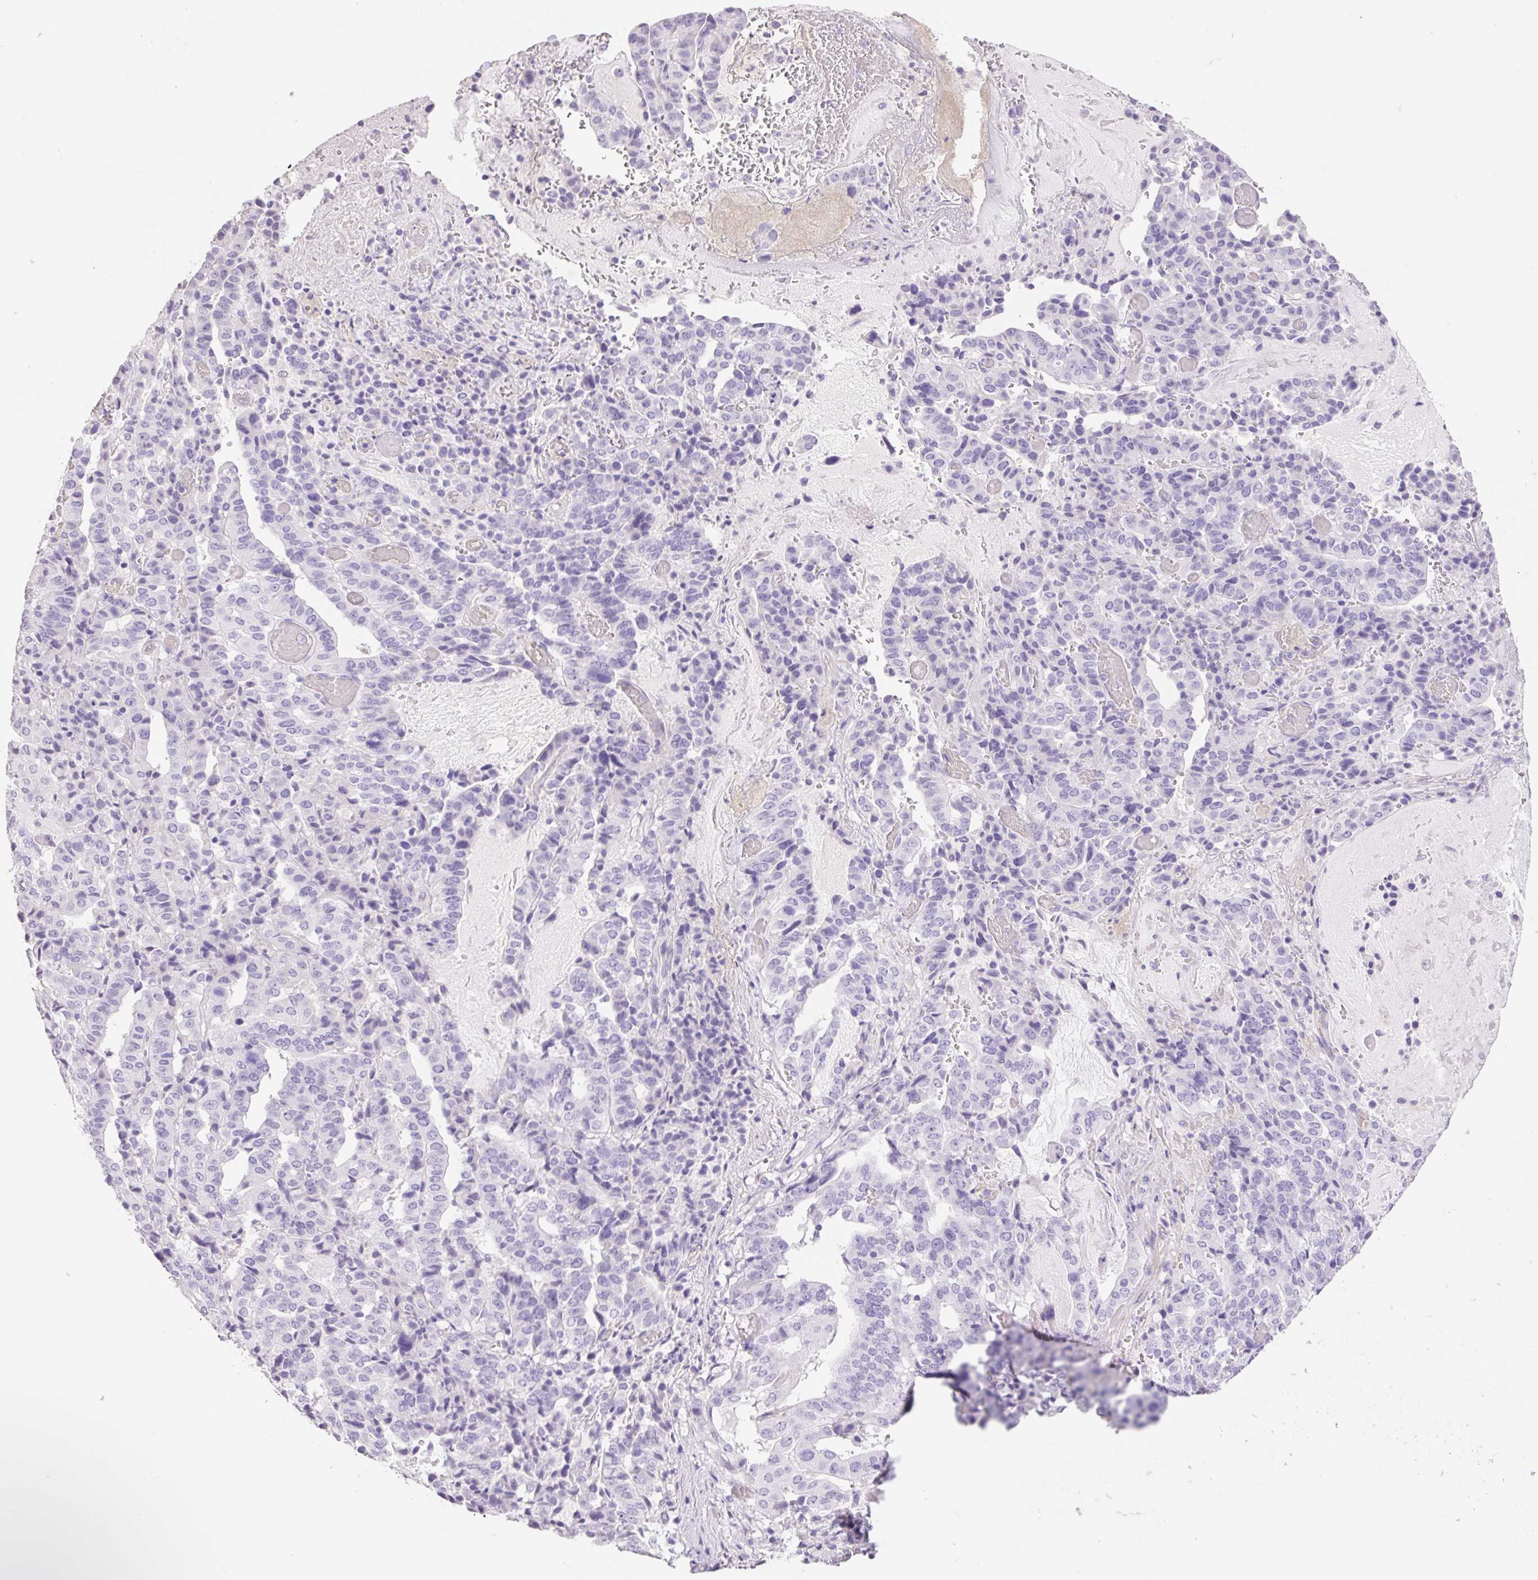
{"staining": {"intensity": "negative", "quantity": "none", "location": "none"}, "tissue": "stomach cancer", "cell_type": "Tumor cells", "image_type": "cancer", "snomed": [{"axis": "morphology", "description": "Adenocarcinoma, NOS"}, {"axis": "topography", "description": "Stomach"}], "caption": "The micrograph displays no staining of tumor cells in stomach adenocarcinoma.", "gene": "HCRTR2", "patient": {"sex": "male", "age": 48}}